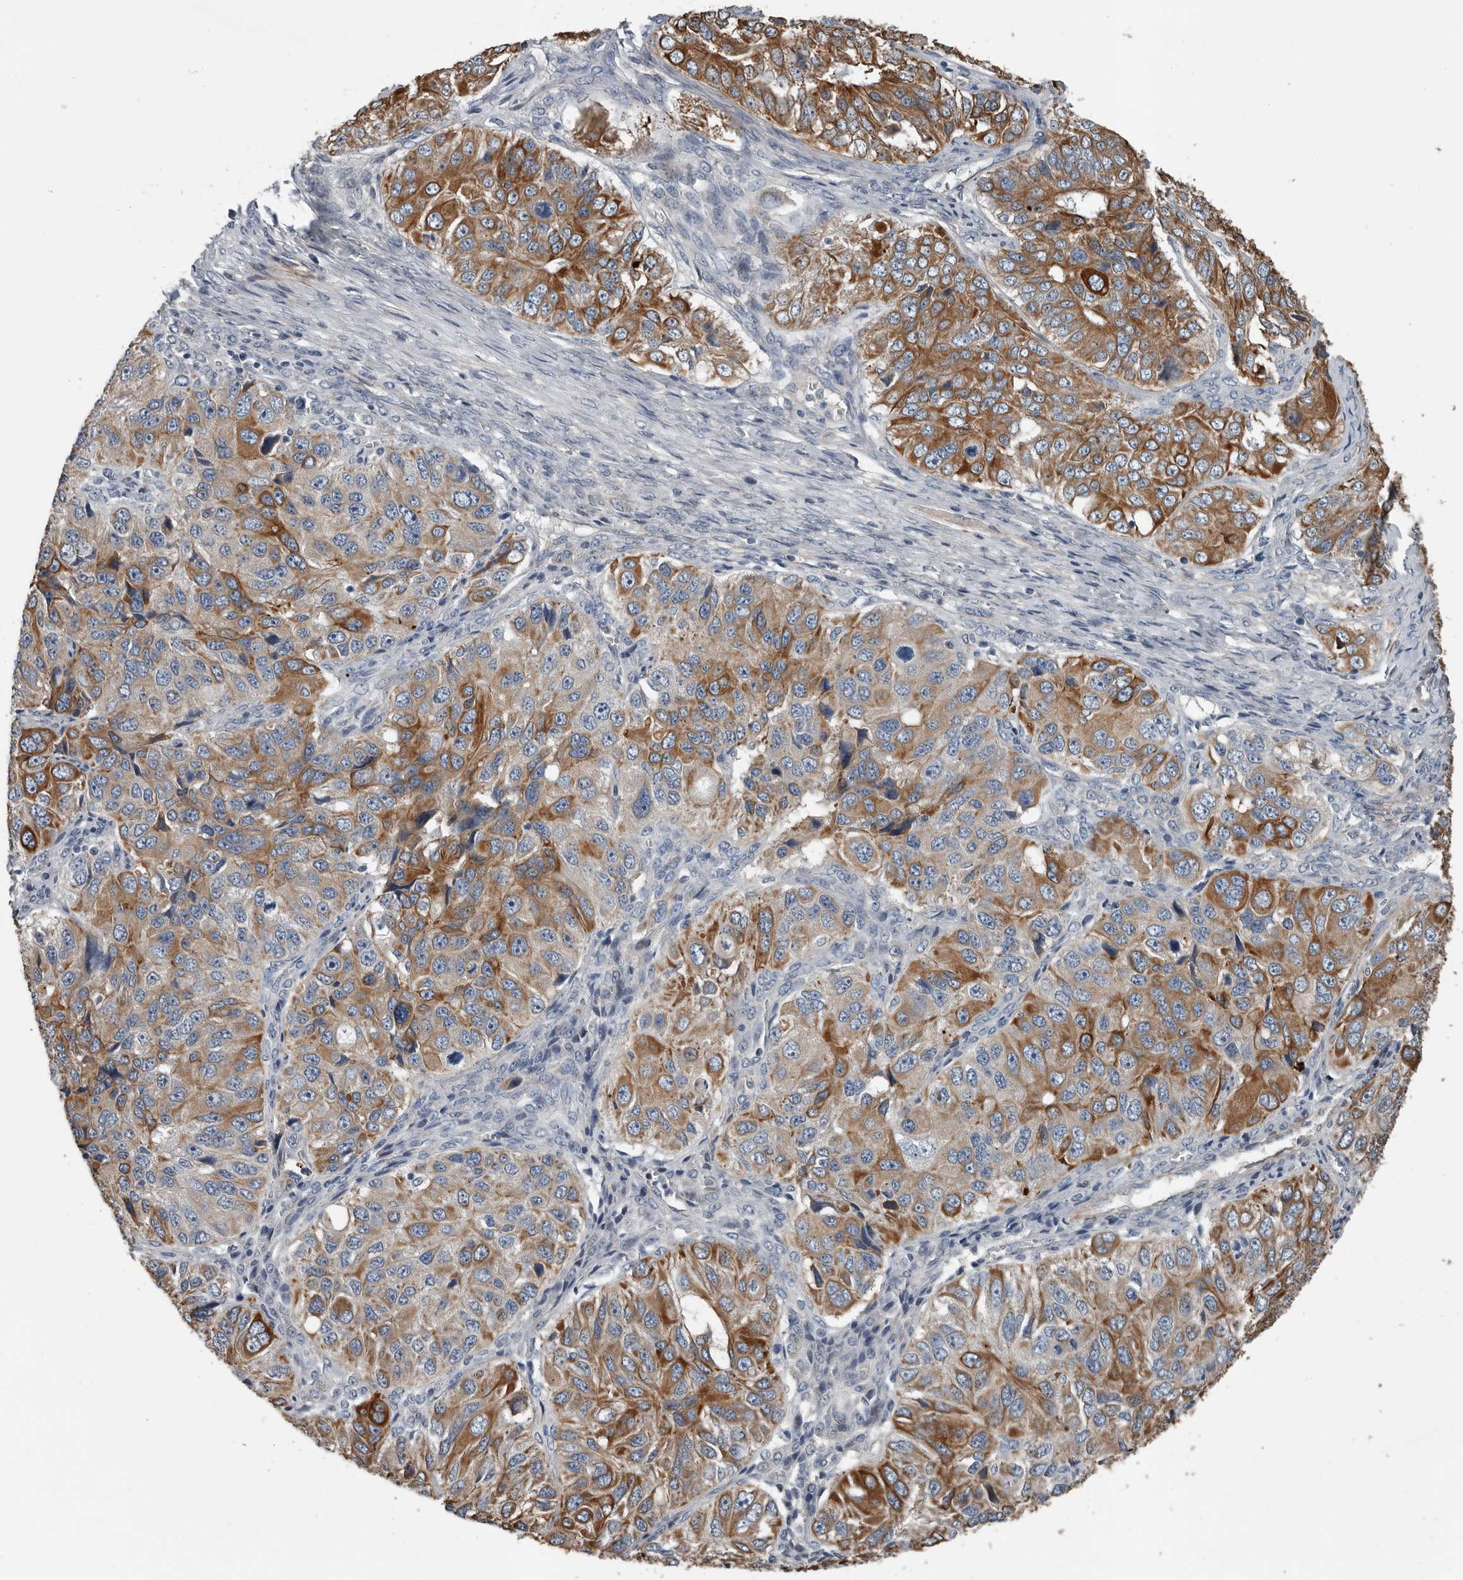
{"staining": {"intensity": "moderate", "quantity": ">75%", "location": "cytoplasmic/membranous"}, "tissue": "ovarian cancer", "cell_type": "Tumor cells", "image_type": "cancer", "snomed": [{"axis": "morphology", "description": "Carcinoma, endometroid"}, {"axis": "topography", "description": "Ovary"}], "caption": "High-magnification brightfield microscopy of endometroid carcinoma (ovarian) stained with DAB (brown) and counterstained with hematoxylin (blue). tumor cells exhibit moderate cytoplasmic/membranous expression is identified in about>75% of cells.", "gene": "DPY19L4", "patient": {"sex": "female", "age": 51}}